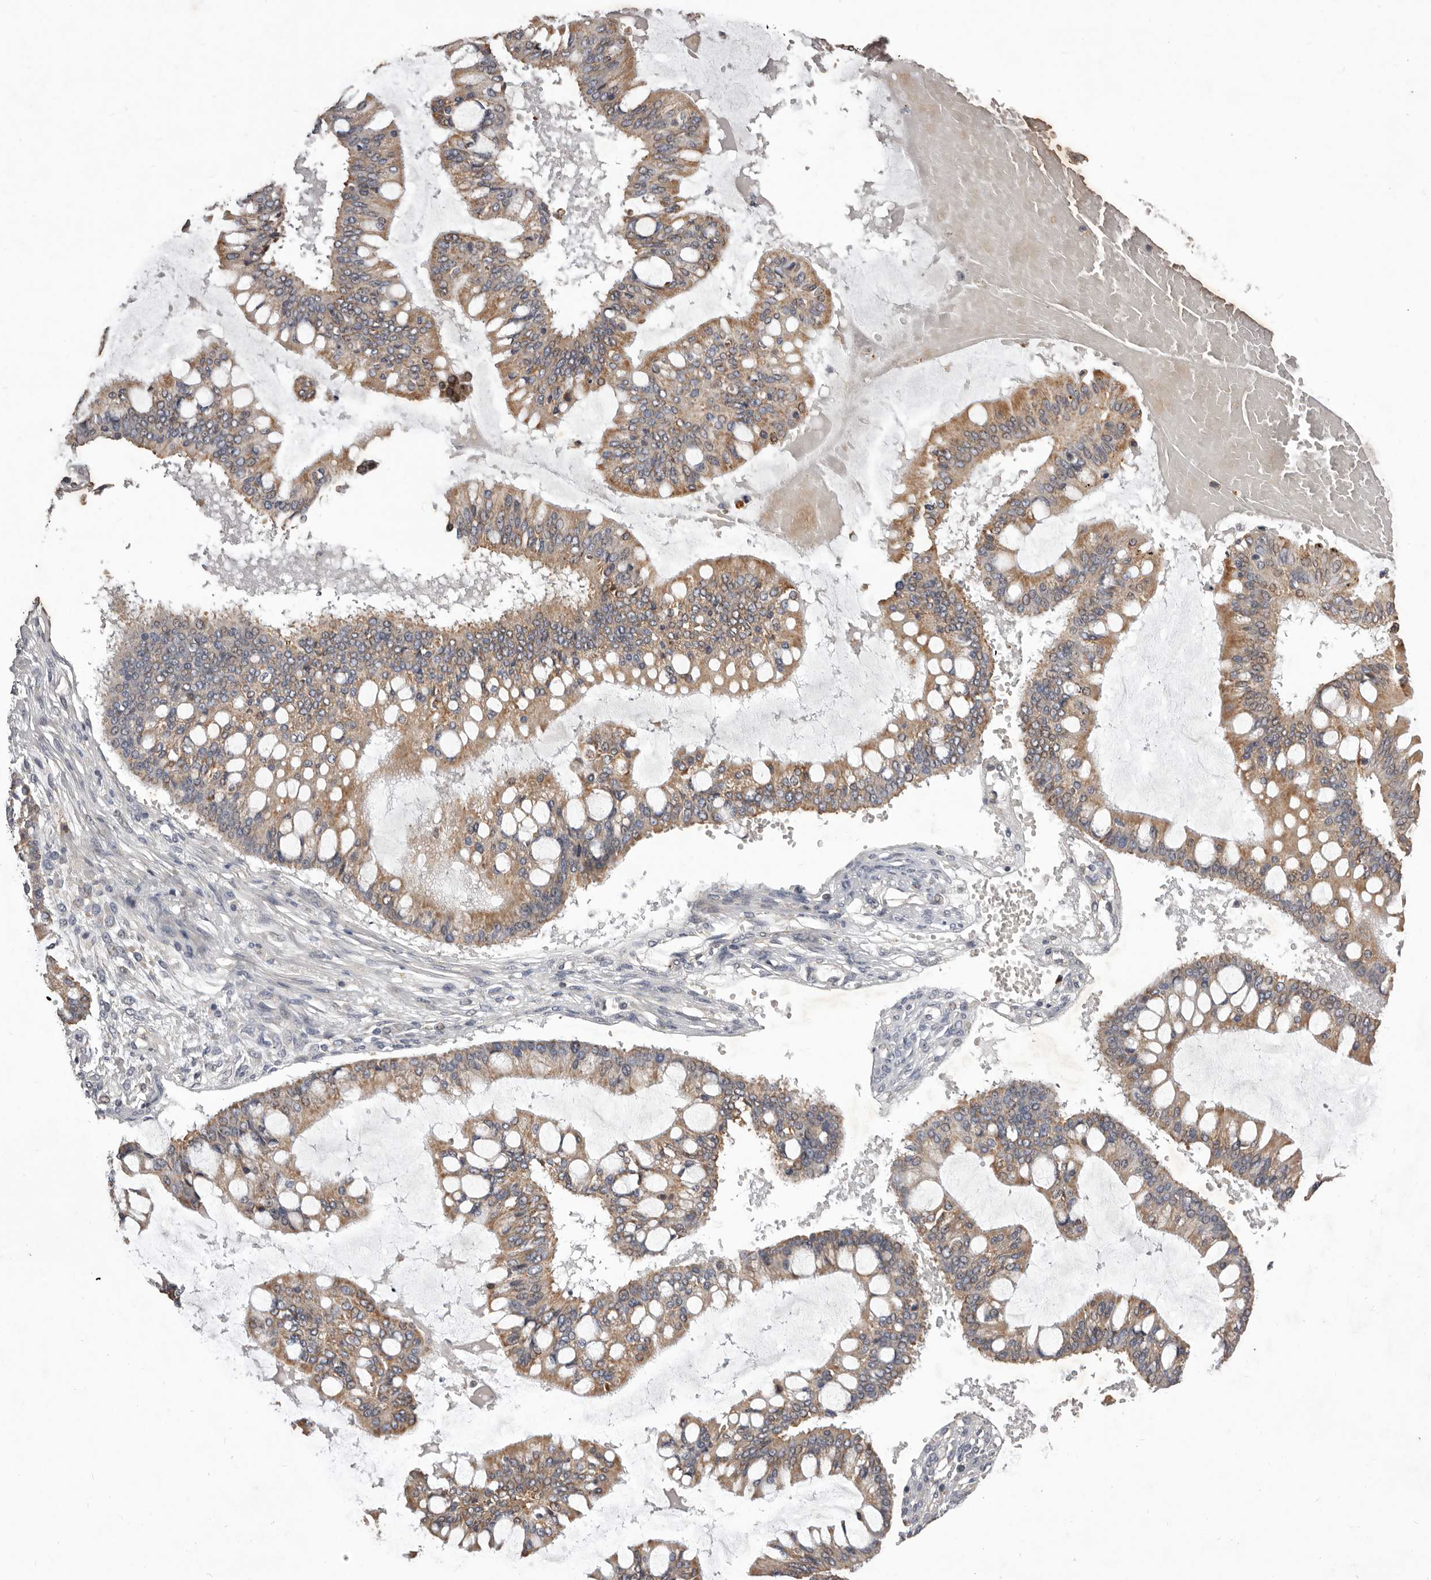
{"staining": {"intensity": "moderate", "quantity": ">75%", "location": "cytoplasmic/membranous"}, "tissue": "ovarian cancer", "cell_type": "Tumor cells", "image_type": "cancer", "snomed": [{"axis": "morphology", "description": "Cystadenocarcinoma, mucinous, NOS"}, {"axis": "topography", "description": "Ovary"}], "caption": "This histopathology image exhibits mucinous cystadenocarcinoma (ovarian) stained with IHC to label a protein in brown. The cytoplasmic/membranous of tumor cells show moderate positivity for the protein. Nuclei are counter-stained blue.", "gene": "CXCL14", "patient": {"sex": "female", "age": 73}}